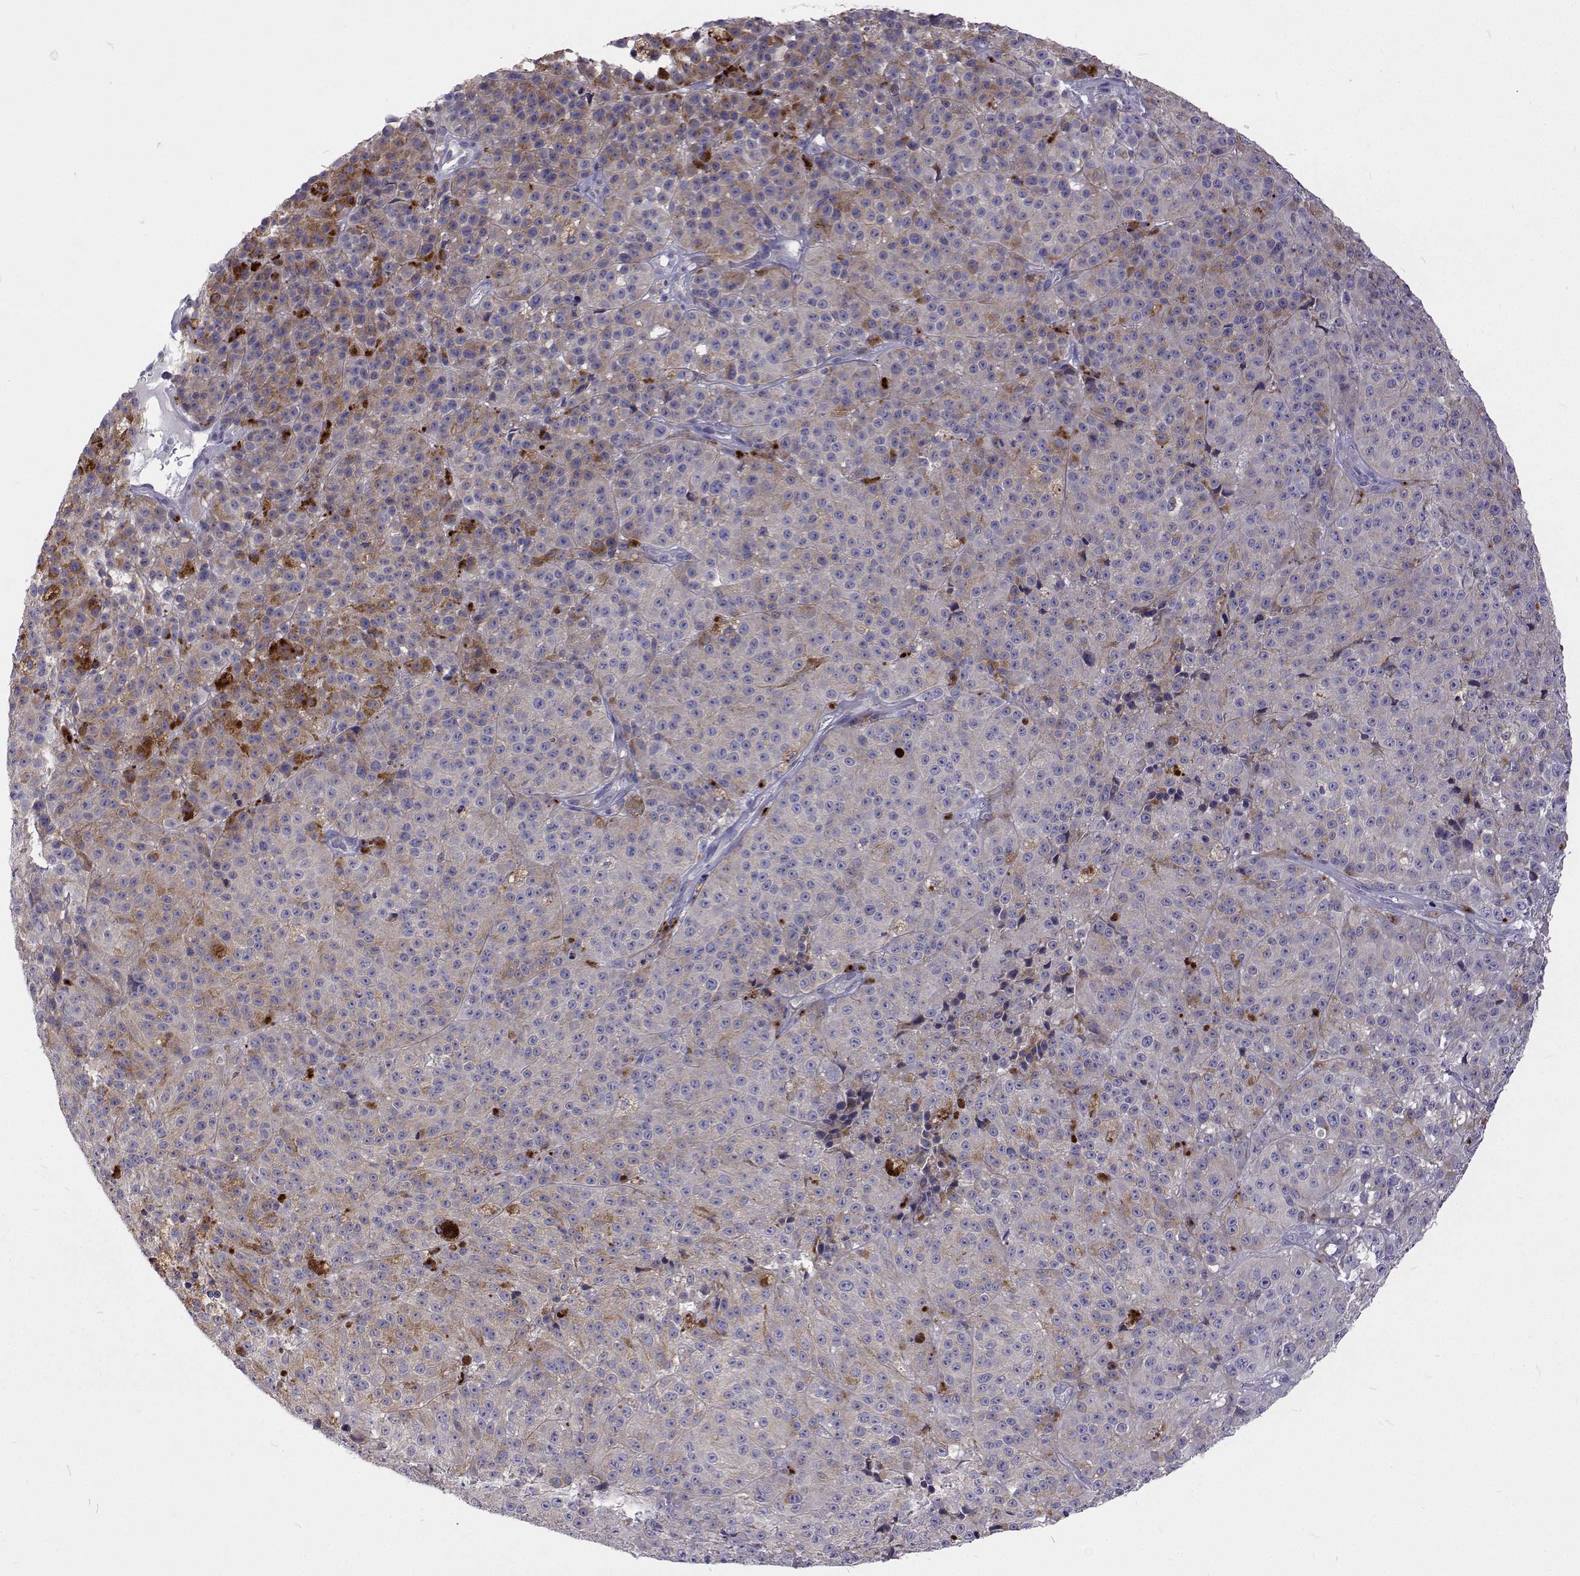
{"staining": {"intensity": "negative", "quantity": "none", "location": "none"}, "tissue": "melanoma", "cell_type": "Tumor cells", "image_type": "cancer", "snomed": [{"axis": "morphology", "description": "Malignant melanoma, NOS"}, {"axis": "topography", "description": "Skin"}], "caption": "The histopathology image demonstrates no staining of tumor cells in malignant melanoma.", "gene": "NPR3", "patient": {"sex": "female", "age": 58}}